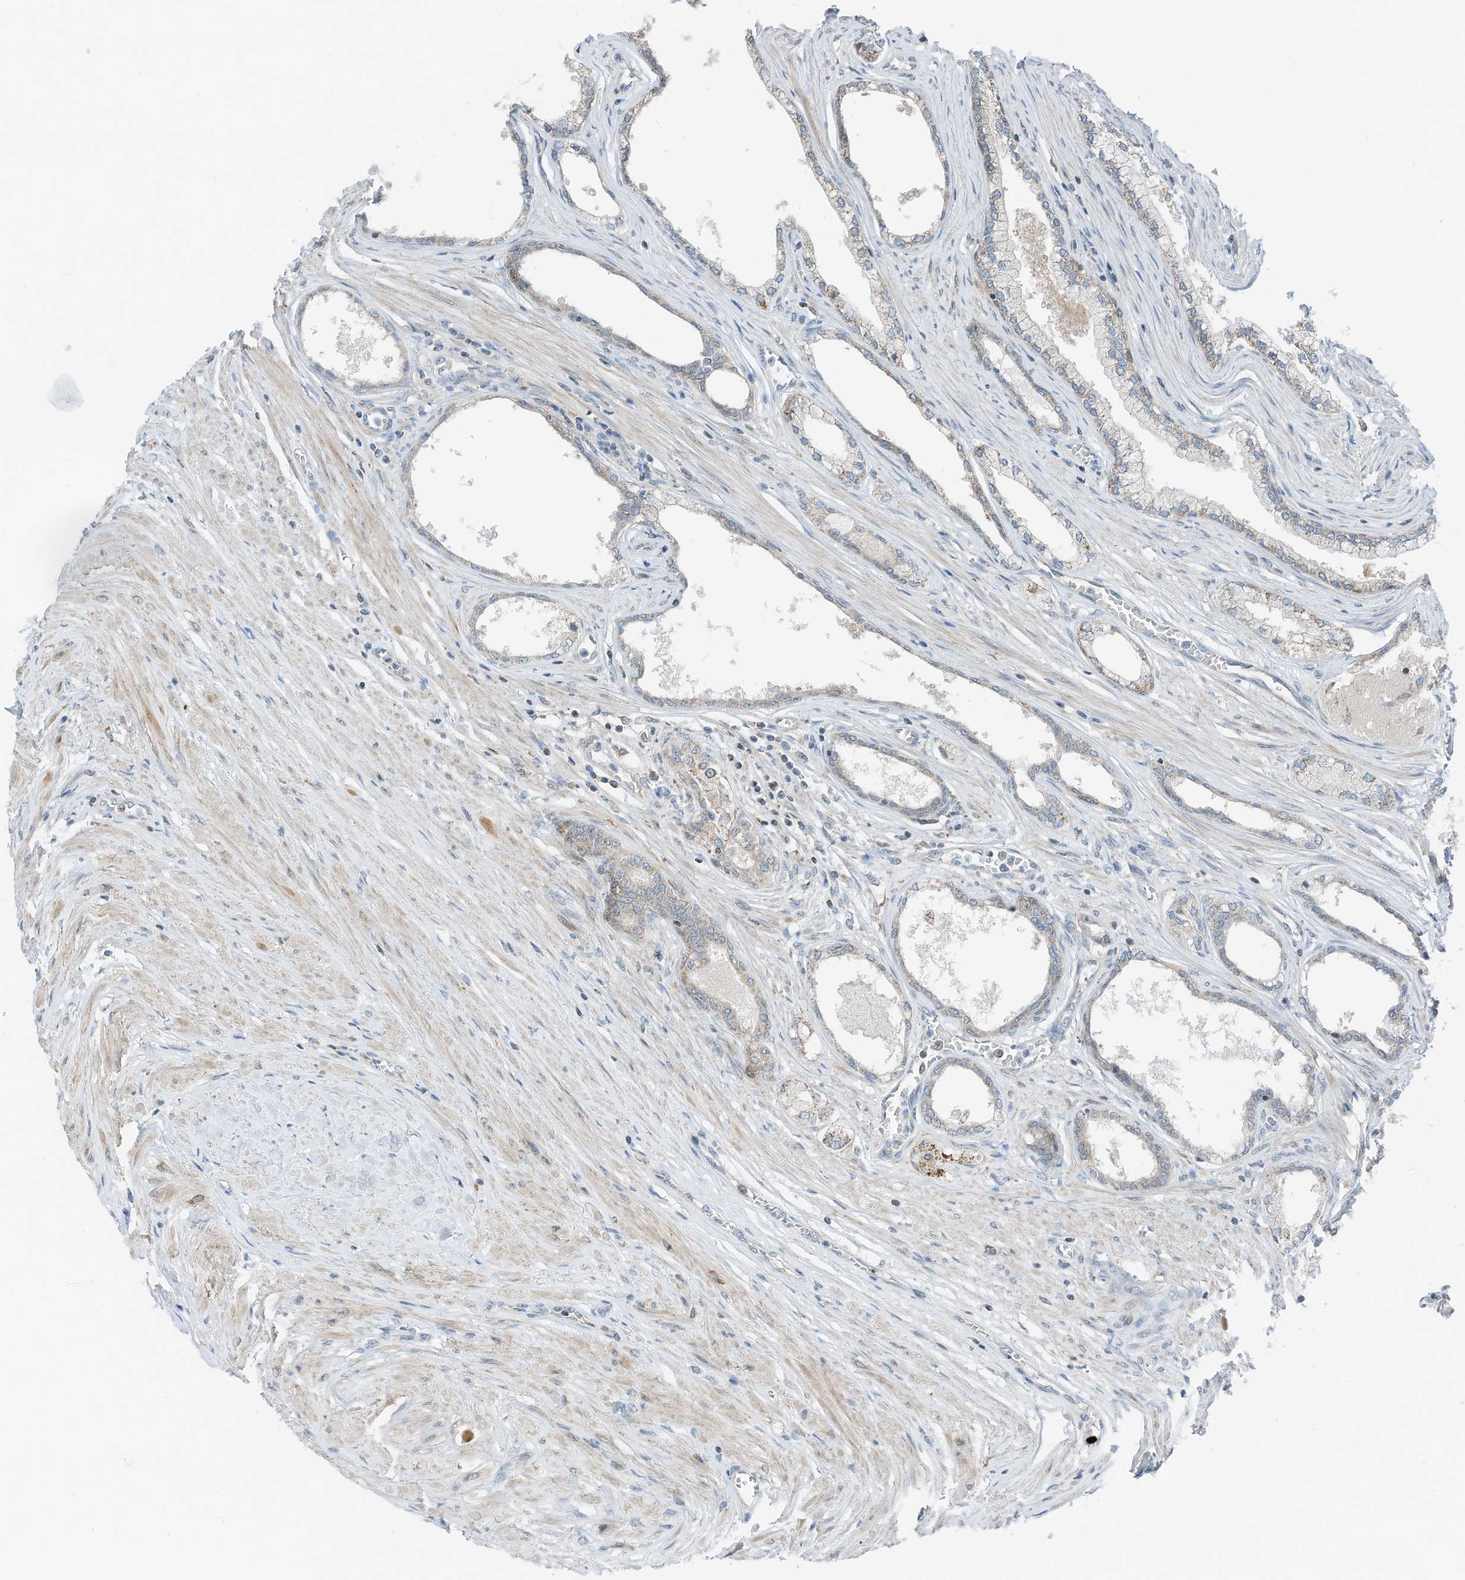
{"staining": {"intensity": "strong", "quantity": "25%-75%", "location": "cytoplasmic/membranous"}, "tissue": "prostate", "cell_type": "Glandular cells", "image_type": "normal", "snomed": [{"axis": "morphology", "description": "Normal tissue, NOS"}, {"axis": "morphology", "description": "Urothelial carcinoma, Low grade"}, {"axis": "topography", "description": "Urinary bladder"}, {"axis": "topography", "description": "Prostate"}], "caption": "Protein expression analysis of unremarkable human prostate reveals strong cytoplasmic/membranous staining in approximately 25%-75% of glandular cells. (DAB = brown stain, brightfield microscopy at high magnification).", "gene": "RMND1", "patient": {"sex": "male", "age": 60}}